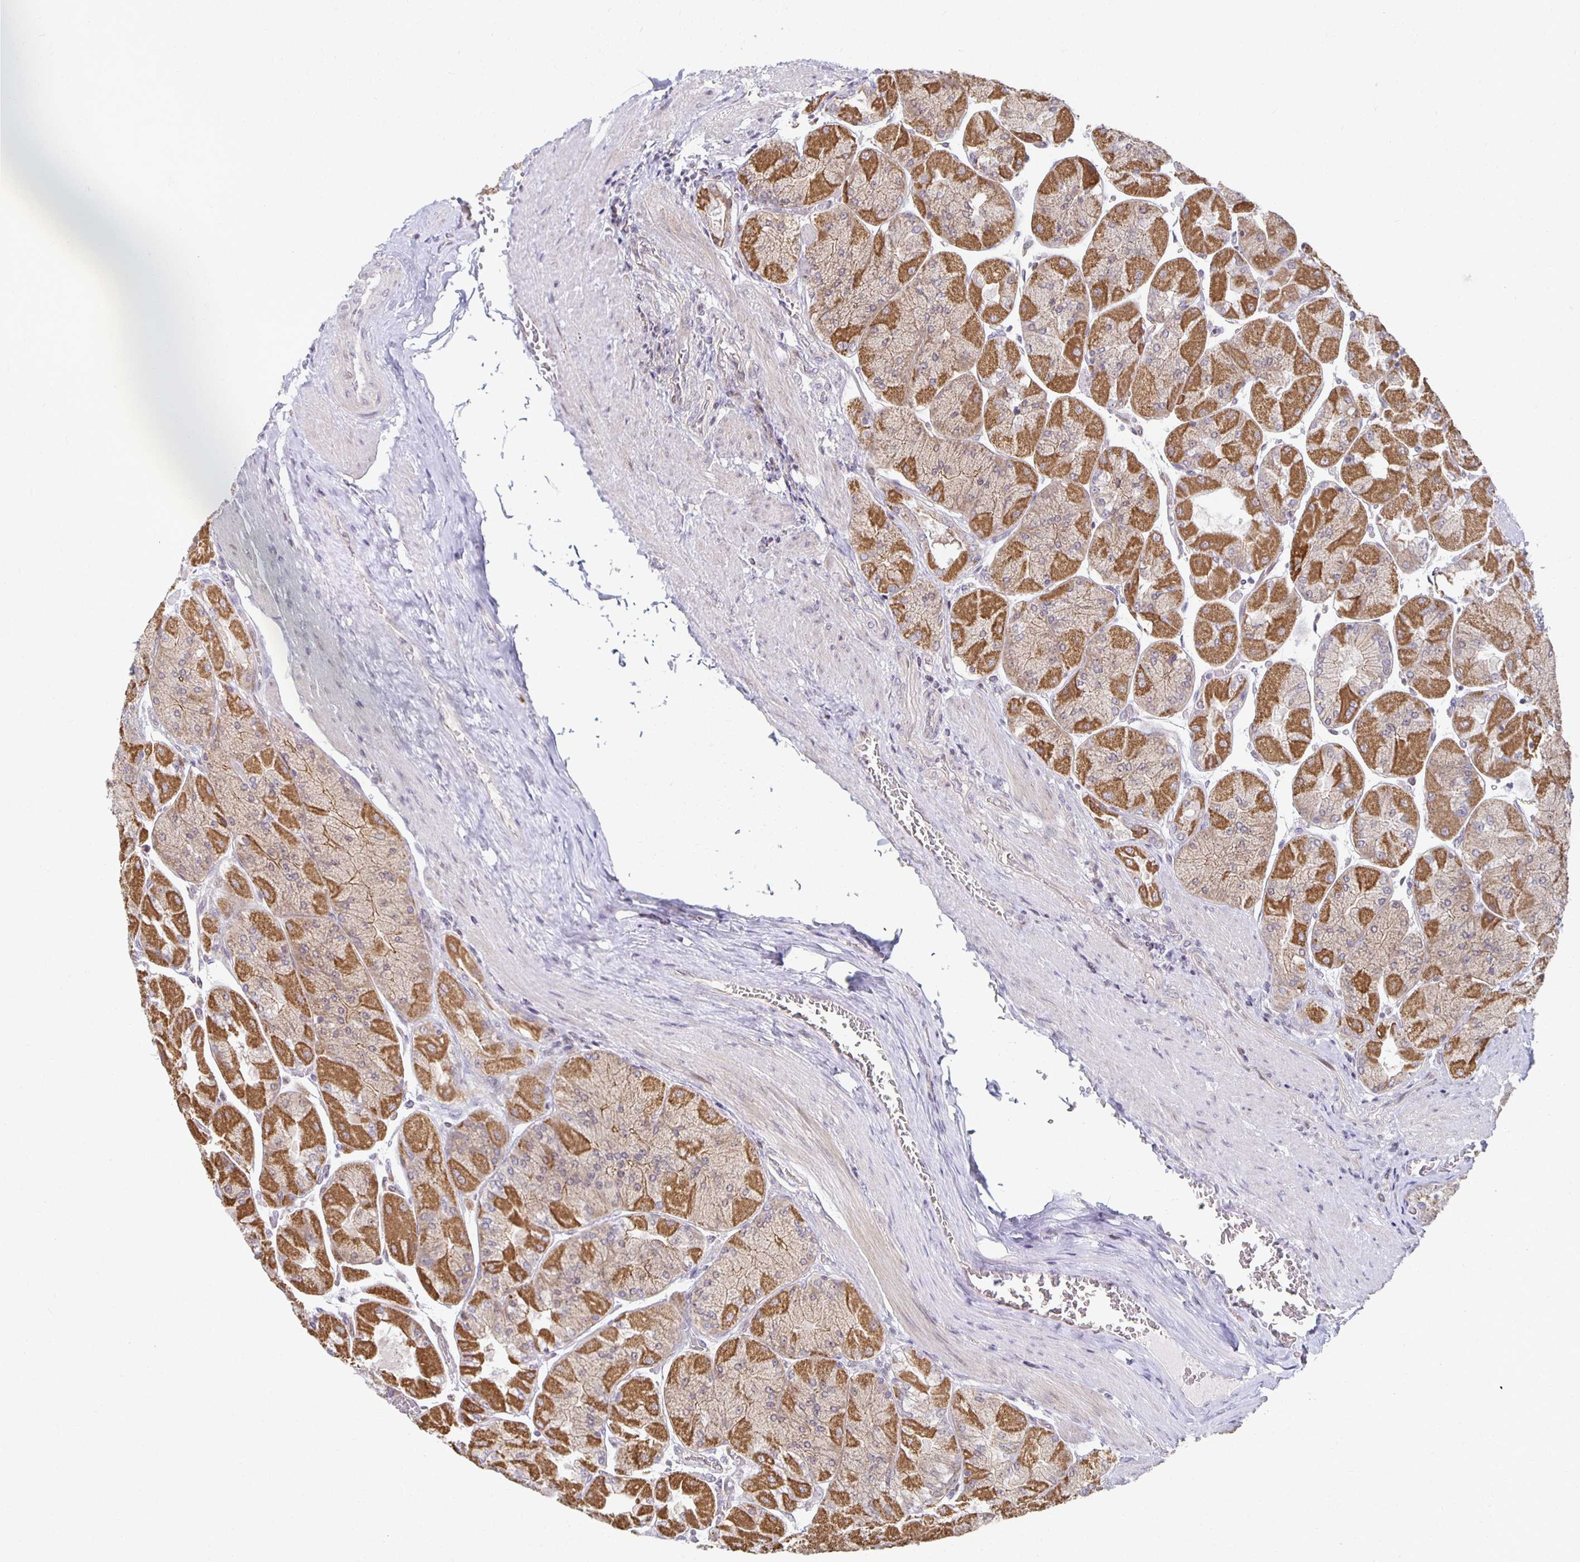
{"staining": {"intensity": "moderate", "quantity": "25%-75%", "location": "cytoplasmic/membranous"}, "tissue": "stomach", "cell_type": "Glandular cells", "image_type": "normal", "snomed": [{"axis": "morphology", "description": "Normal tissue, NOS"}, {"axis": "topography", "description": "Stomach"}], "caption": "A brown stain highlights moderate cytoplasmic/membranous staining of a protein in glandular cells of normal stomach.", "gene": "HCFC1R1", "patient": {"sex": "female", "age": 61}}